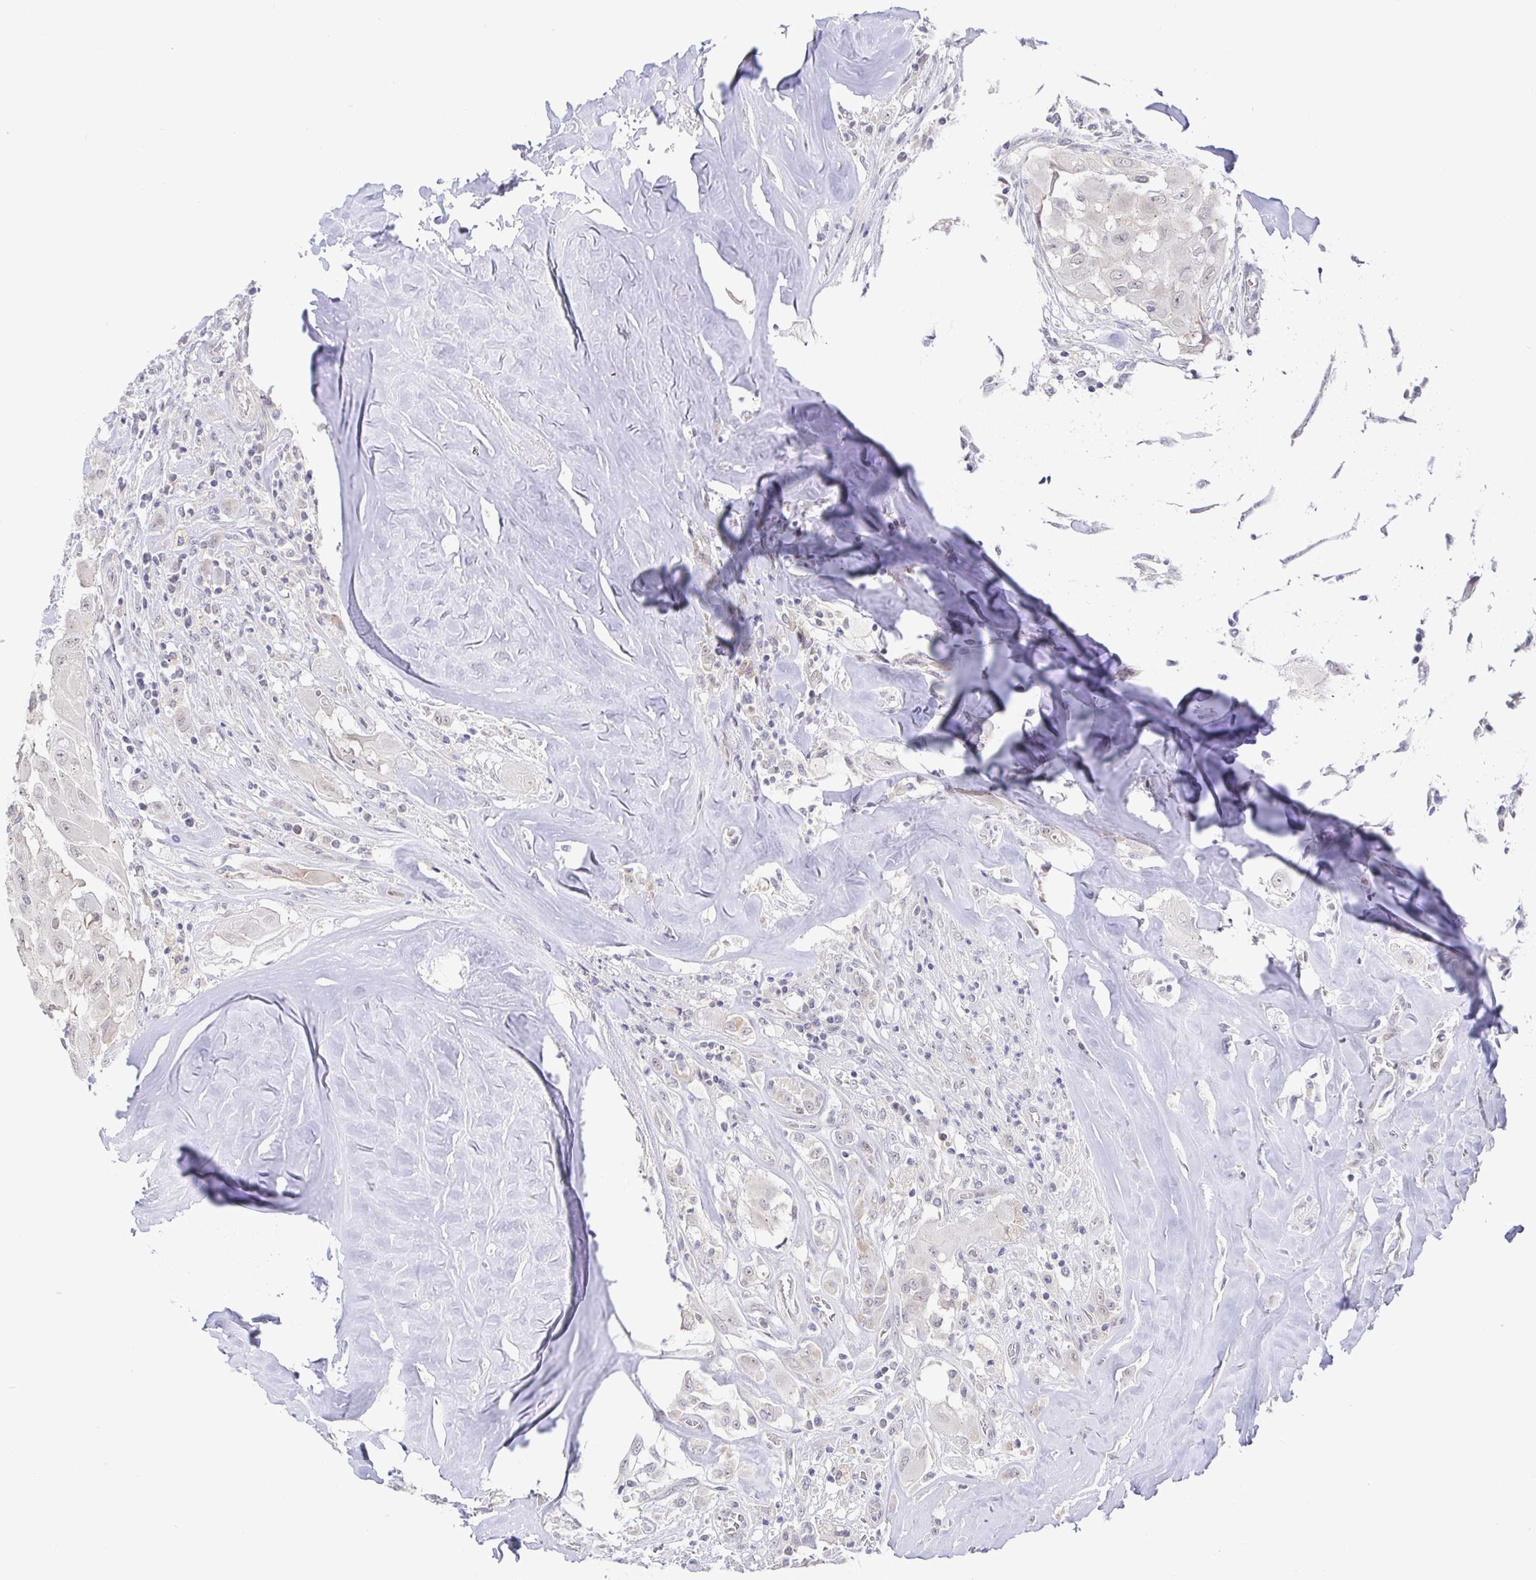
{"staining": {"intensity": "negative", "quantity": "none", "location": "none"}, "tissue": "thyroid cancer", "cell_type": "Tumor cells", "image_type": "cancer", "snomed": [{"axis": "morphology", "description": "Normal tissue, NOS"}, {"axis": "morphology", "description": "Papillary adenocarcinoma, NOS"}, {"axis": "topography", "description": "Thyroid gland"}], "caption": "An image of human thyroid cancer is negative for staining in tumor cells.", "gene": "CIT", "patient": {"sex": "female", "age": 59}}